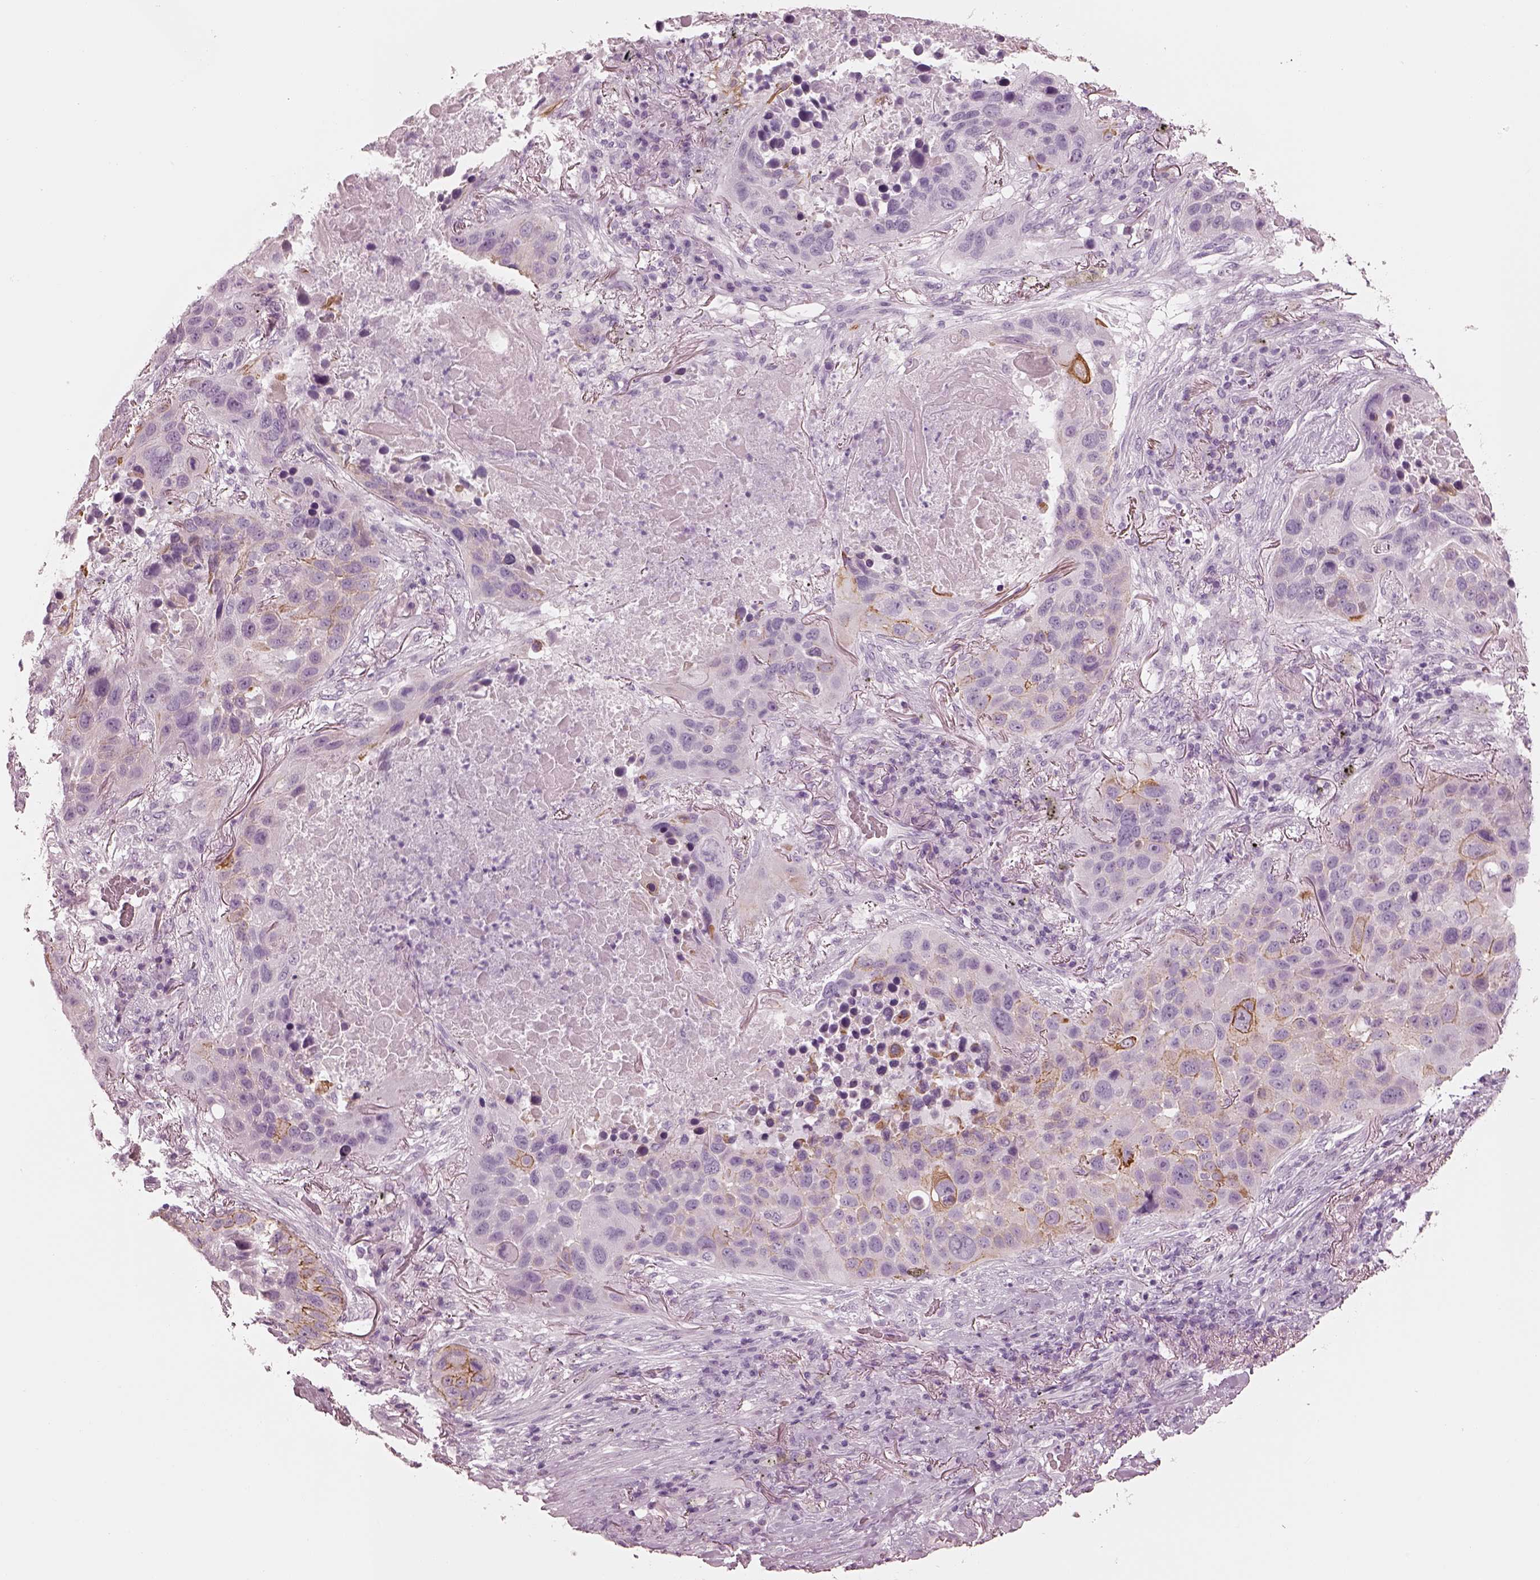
{"staining": {"intensity": "moderate", "quantity": "<25%", "location": "cytoplasmic/membranous"}, "tissue": "lung cancer", "cell_type": "Tumor cells", "image_type": "cancer", "snomed": [{"axis": "morphology", "description": "Squamous cell carcinoma, NOS"}, {"axis": "topography", "description": "Lung"}], "caption": "Tumor cells demonstrate low levels of moderate cytoplasmic/membranous expression in approximately <25% of cells in lung cancer.", "gene": "PON3", "patient": {"sex": "male", "age": 57}}